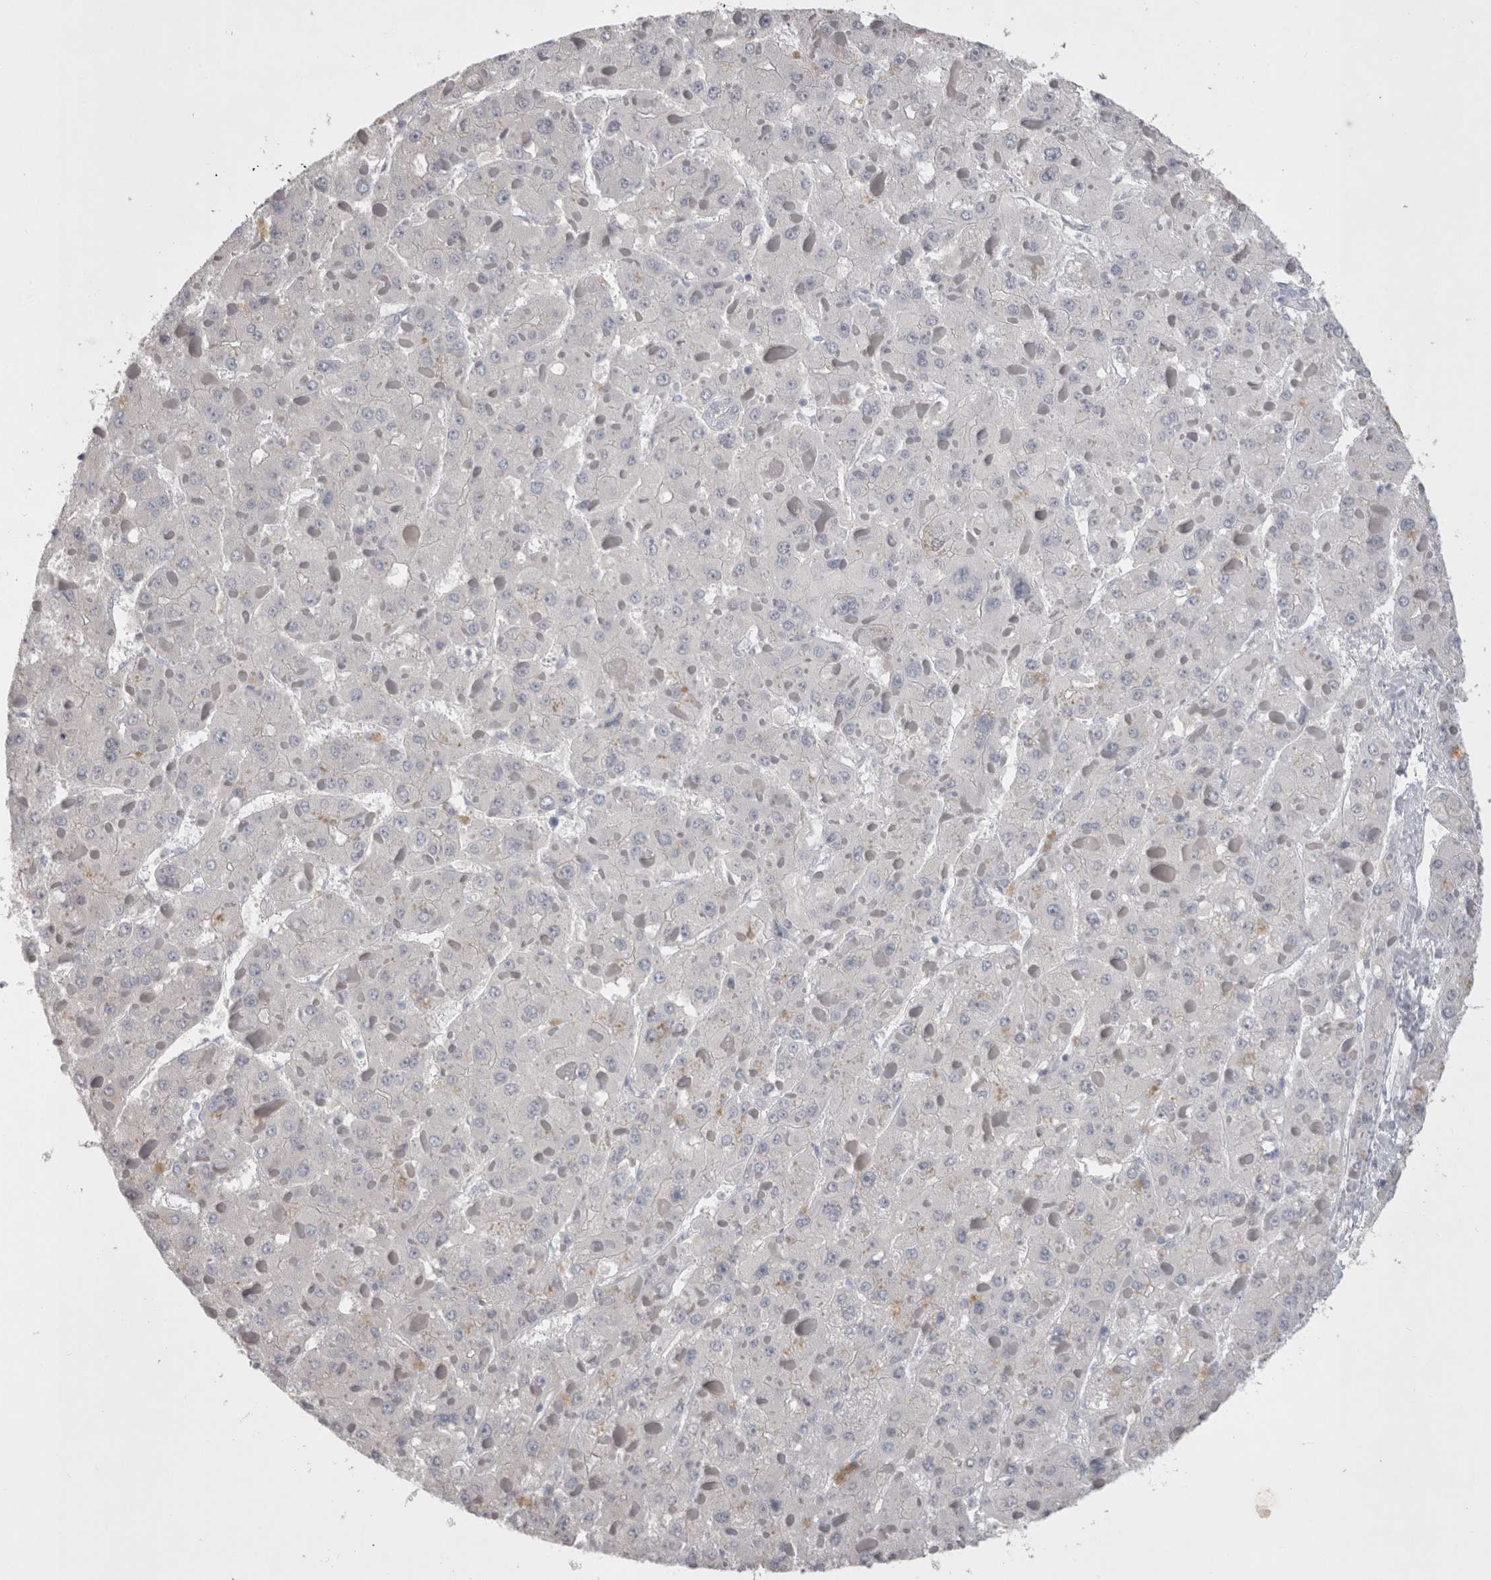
{"staining": {"intensity": "negative", "quantity": "none", "location": "none"}, "tissue": "liver cancer", "cell_type": "Tumor cells", "image_type": "cancer", "snomed": [{"axis": "morphology", "description": "Carcinoma, Hepatocellular, NOS"}, {"axis": "topography", "description": "Liver"}], "caption": "The micrograph demonstrates no significant expression in tumor cells of hepatocellular carcinoma (liver).", "gene": "ADAM2", "patient": {"sex": "female", "age": 73}}